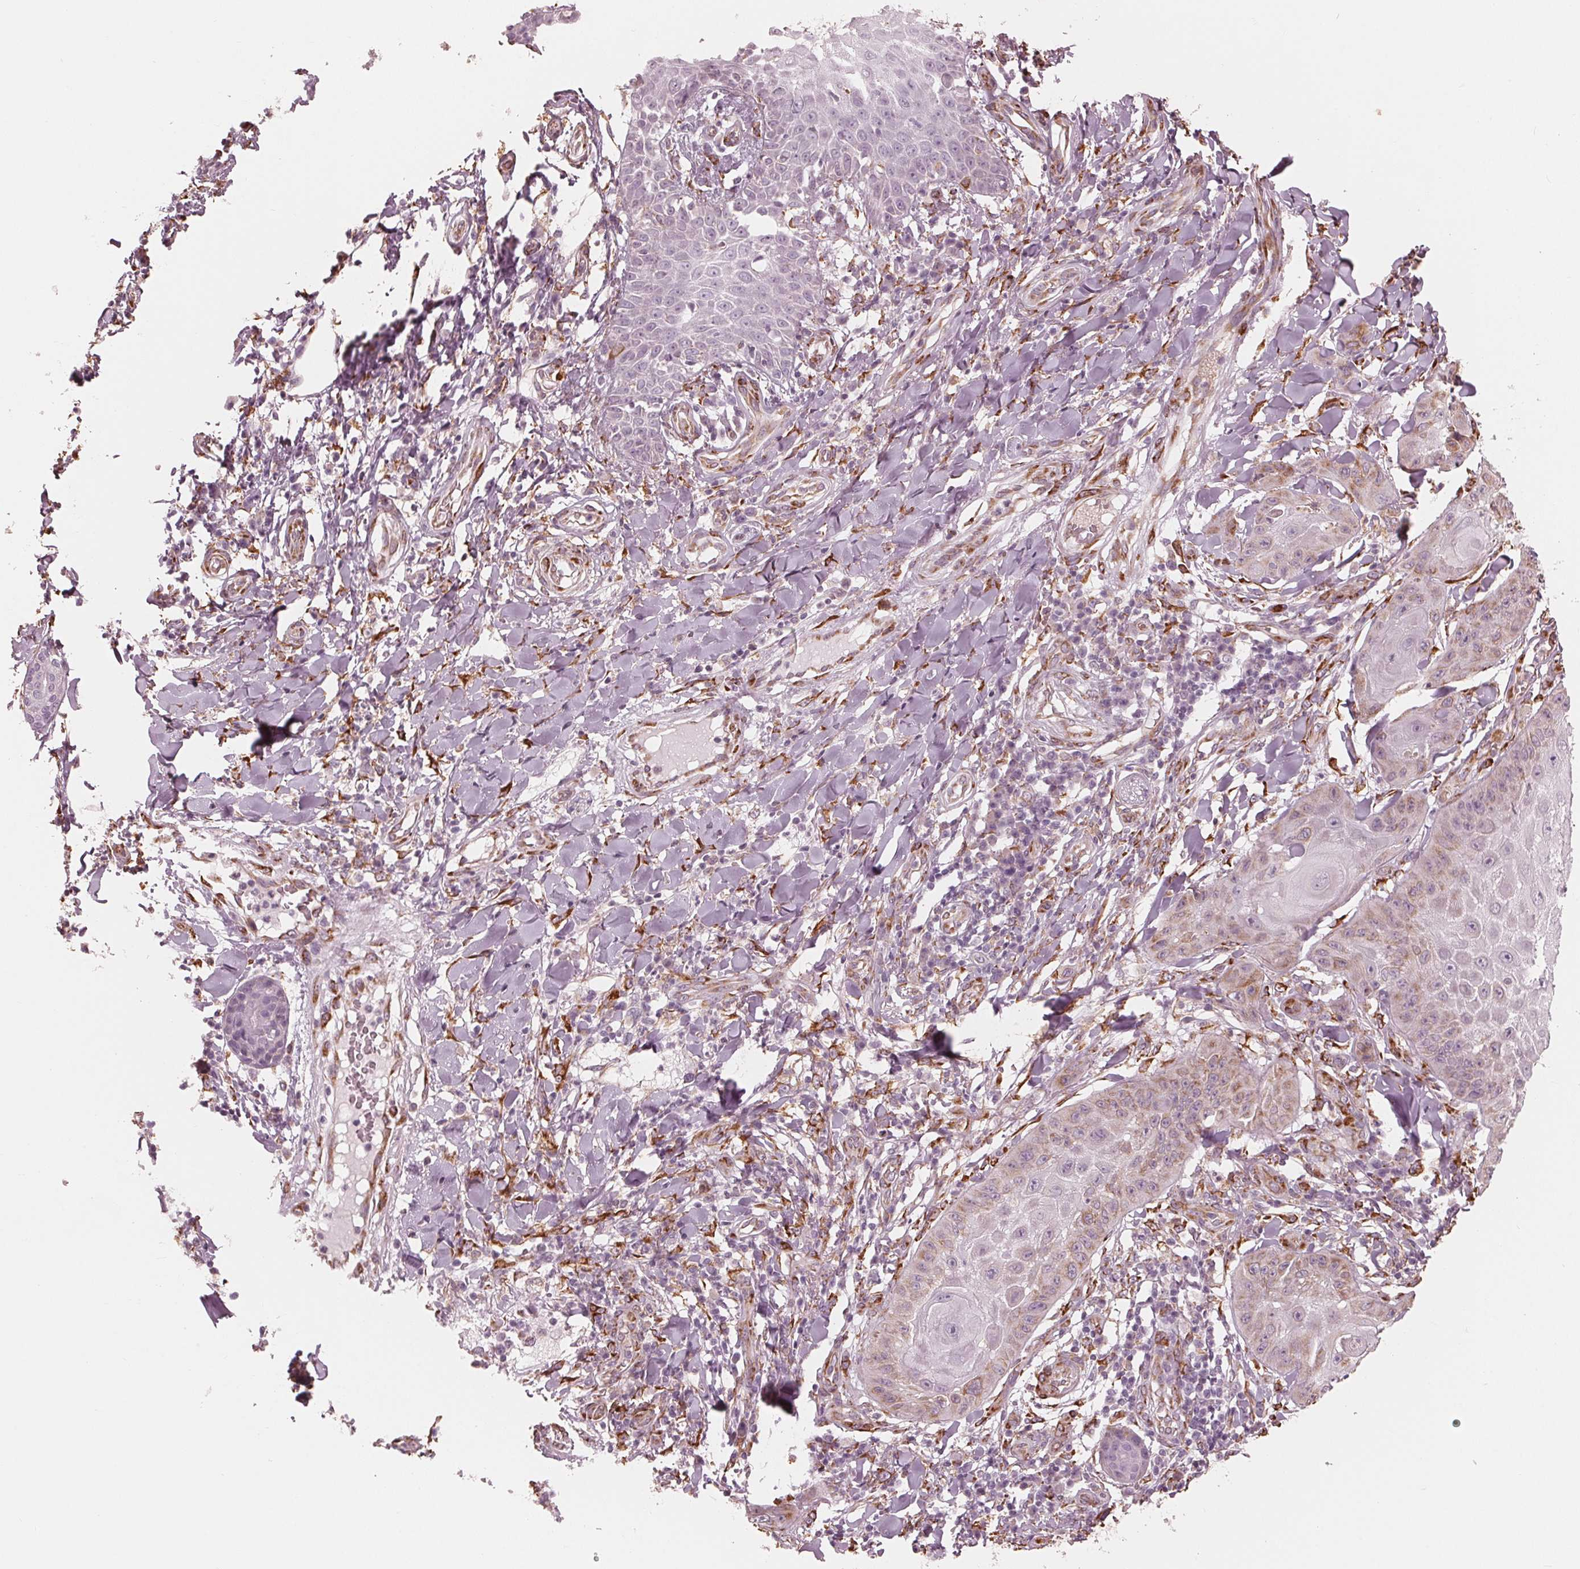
{"staining": {"intensity": "weak", "quantity": "25%-75%", "location": "cytoplasmic/membranous"}, "tissue": "skin cancer", "cell_type": "Tumor cells", "image_type": "cancer", "snomed": [{"axis": "morphology", "description": "Squamous cell carcinoma, NOS"}, {"axis": "topography", "description": "Skin"}], "caption": "Human skin squamous cell carcinoma stained with a brown dye reveals weak cytoplasmic/membranous positive expression in about 25%-75% of tumor cells.", "gene": "IKBIP", "patient": {"sex": "male", "age": 70}}